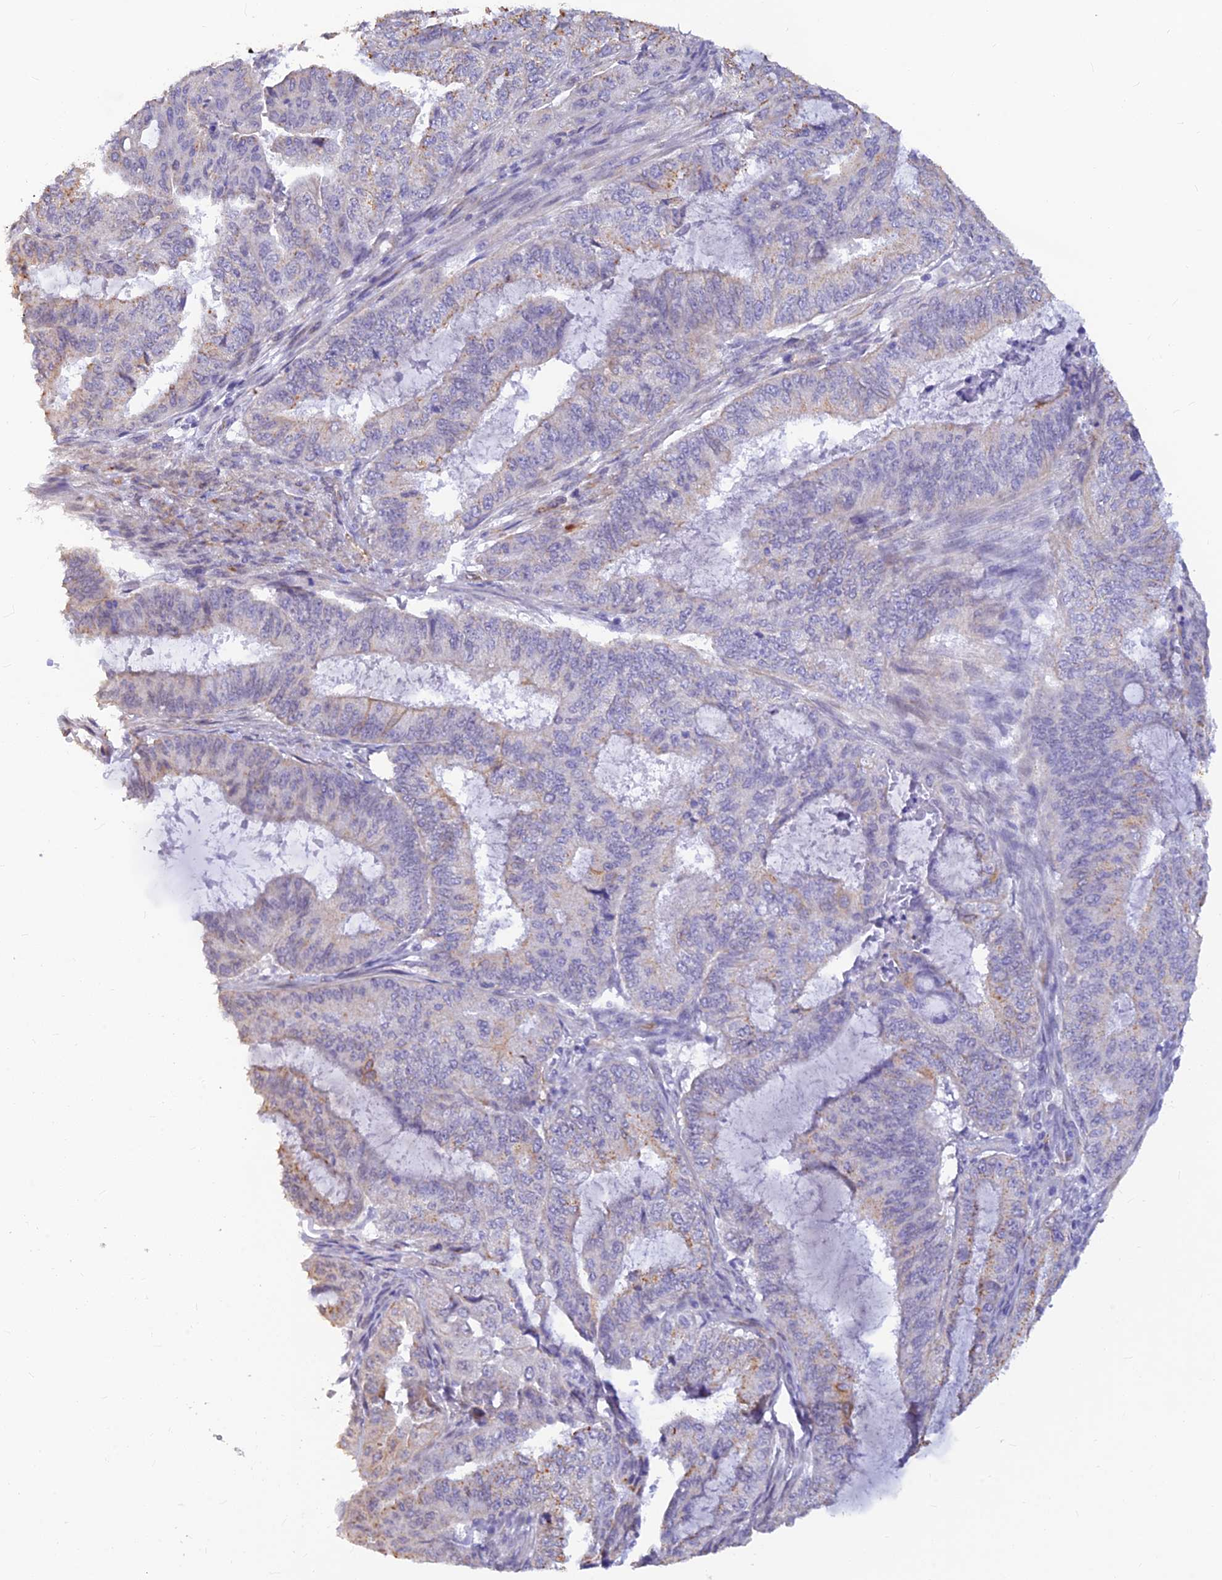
{"staining": {"intensity": "weak", "quantity": "<25%", "location": "cytoplasmic/membranous"}, "tissue": "endometrial cancer", "cell_type": "Tumor cells", "image_type": "cancer", "snomed": [{"axis": "morphology", "description": "Adenocarcinoma, NOS"}, {"axis": "topography", "description": "Endometrium"}], "caption": "This photomicrograph is of endometrial cancer (adenocarcinoma) stained with immunohistochemistry (IHC) to label a protein in brown with the nuclei are counter-stained blue. There is no positivity in tumor cells.", "gene": "ALDH1L2", "patient": {"sex": "female", "age": 51}}